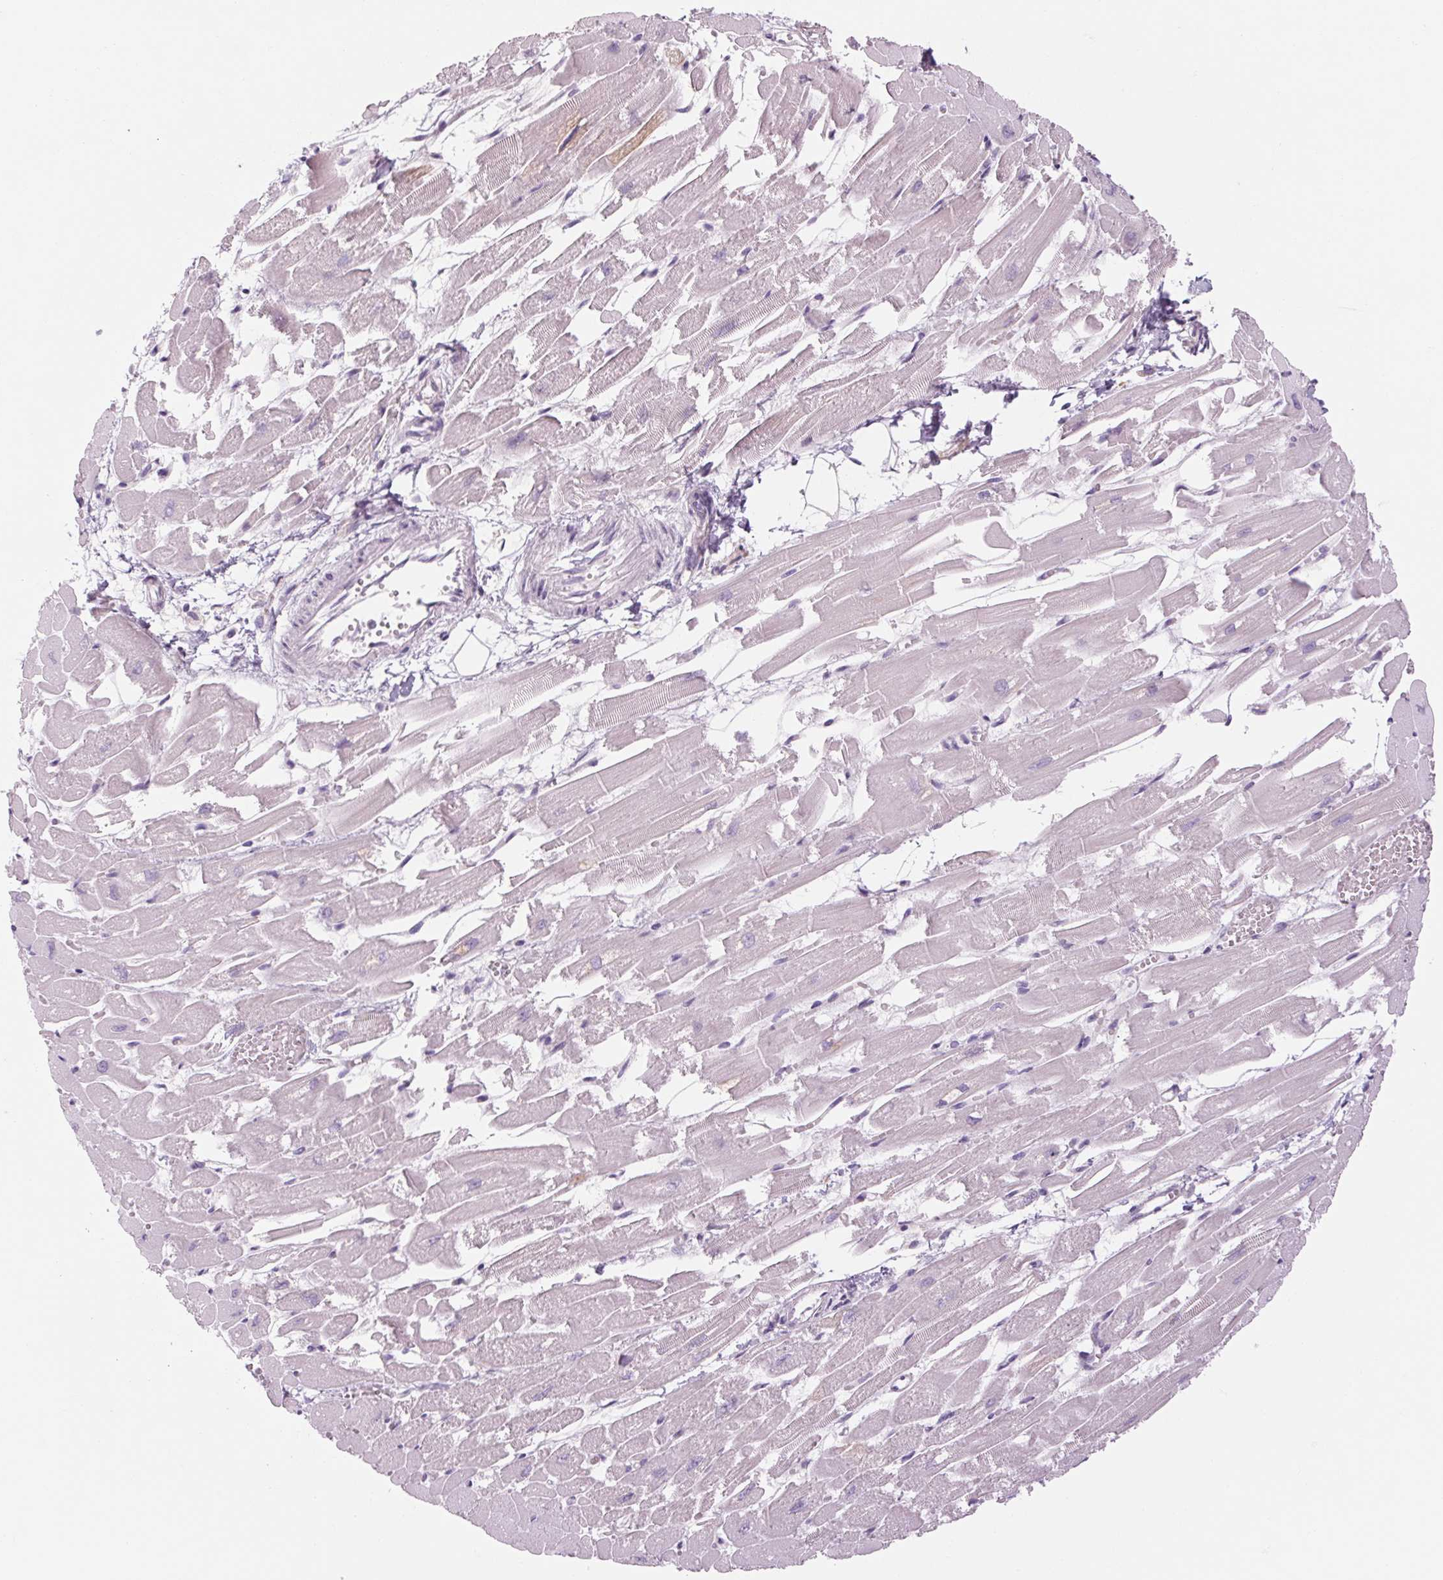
{"staining": {"intensity": "negative", "quantity": "none", "location": "none"}, "tissue": "heart muscle", "cell_type": "Cardiomyocytes", "image_type": "normal", "snomed": [{"axis": "morphology", "description": "Normal tissue, NOS"}, {"axis": "topography", "description": "Heart"}], "caption": "IHC of benign human heart muscle reveals no positivity in cardiomyocytes. Nuclei are stained in blue.", "gene": "RPTN", "patient": {"sex": "female", "age": 52}}